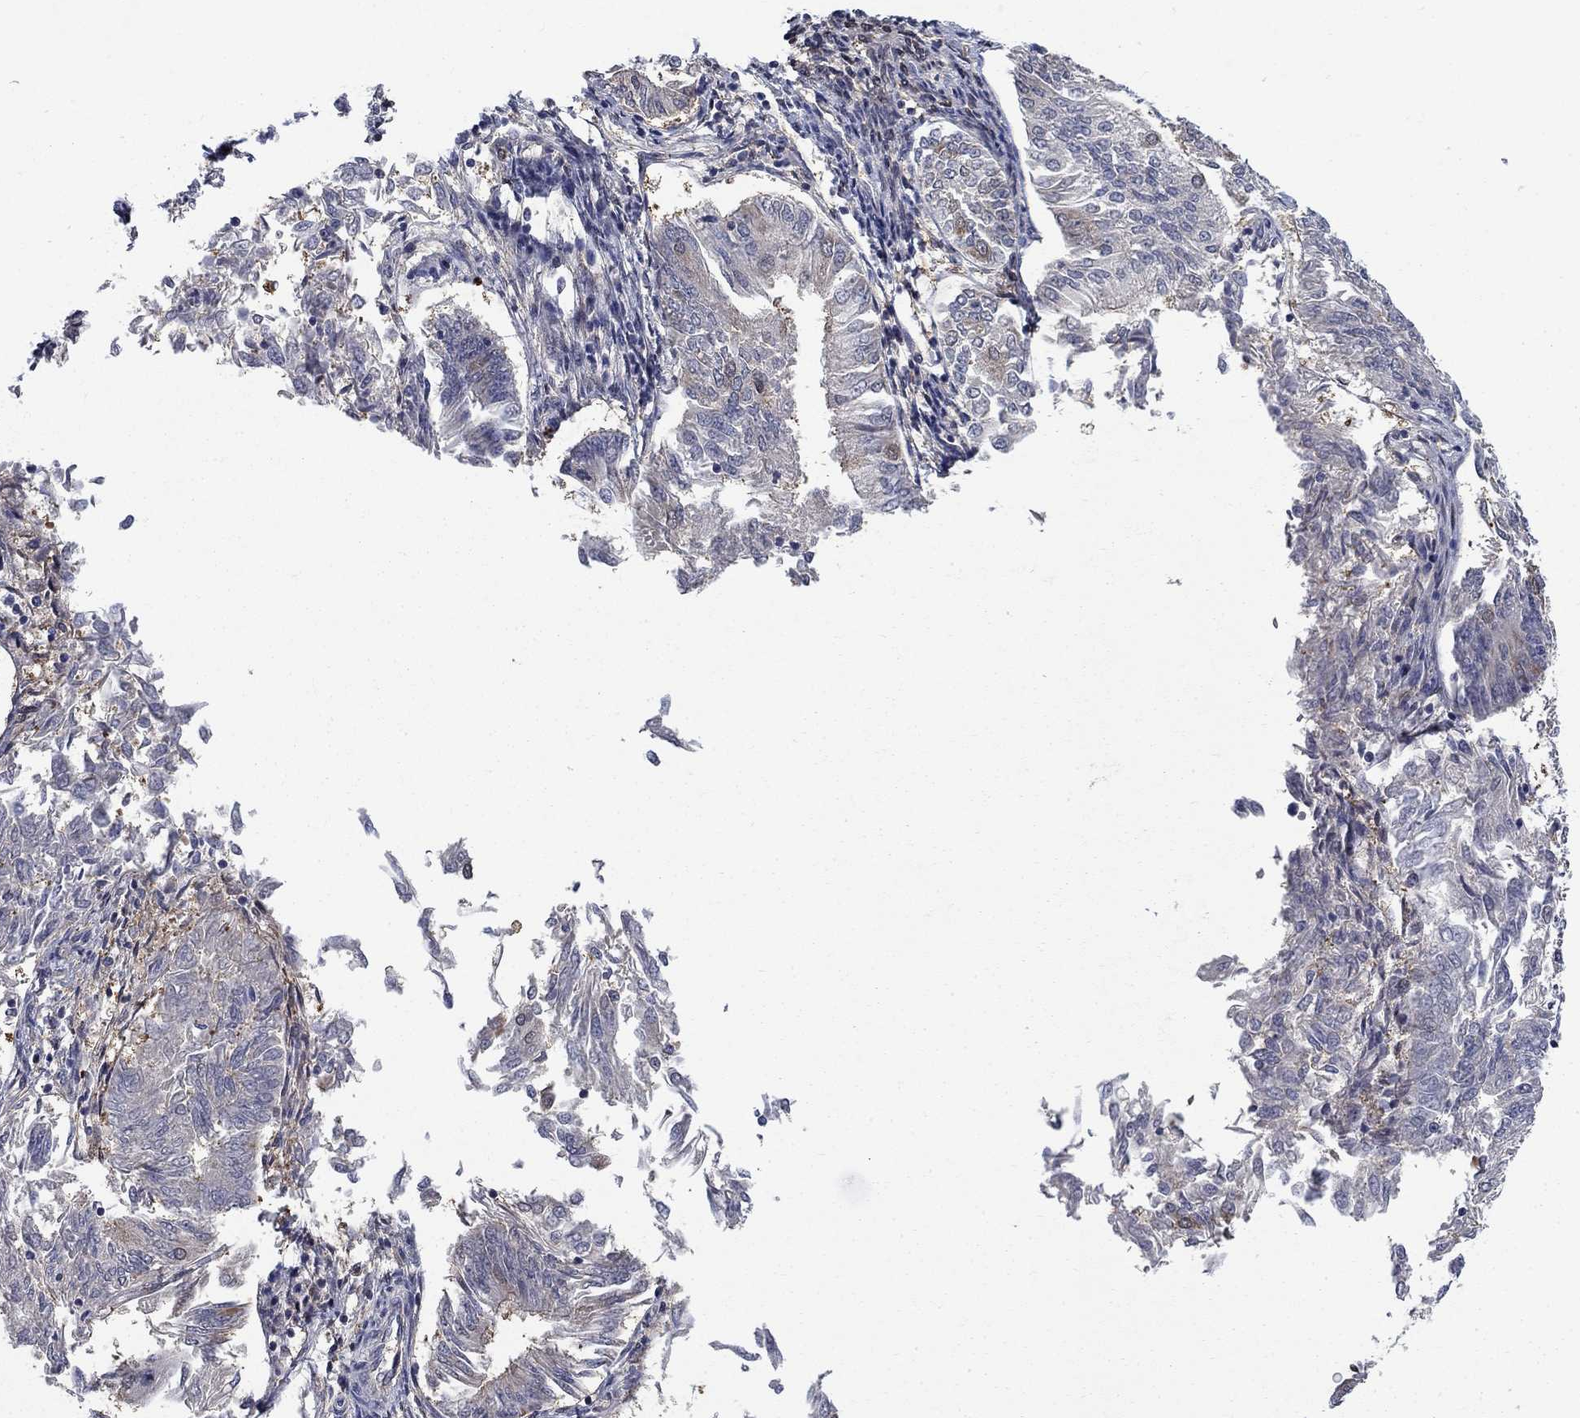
{"staining": {"intensity": "negative", "quantity": "none", "location": "none"}, "tissue": "endometrial cancer", "cell_type": "Tumor cells", "image_type": "cancer", "snomed": [{"axis": "morphology", "description": "Adenocarcinoma, NOS"}, {"axis": "topography", "description": "Endometrium"}], "caption": "Protein analysis of adenocarcinoma (endometrial) reveals no significant positivity in tumor cells.", "gene": "PDZD2", "patient": {"sex": "female", "age": 58}}